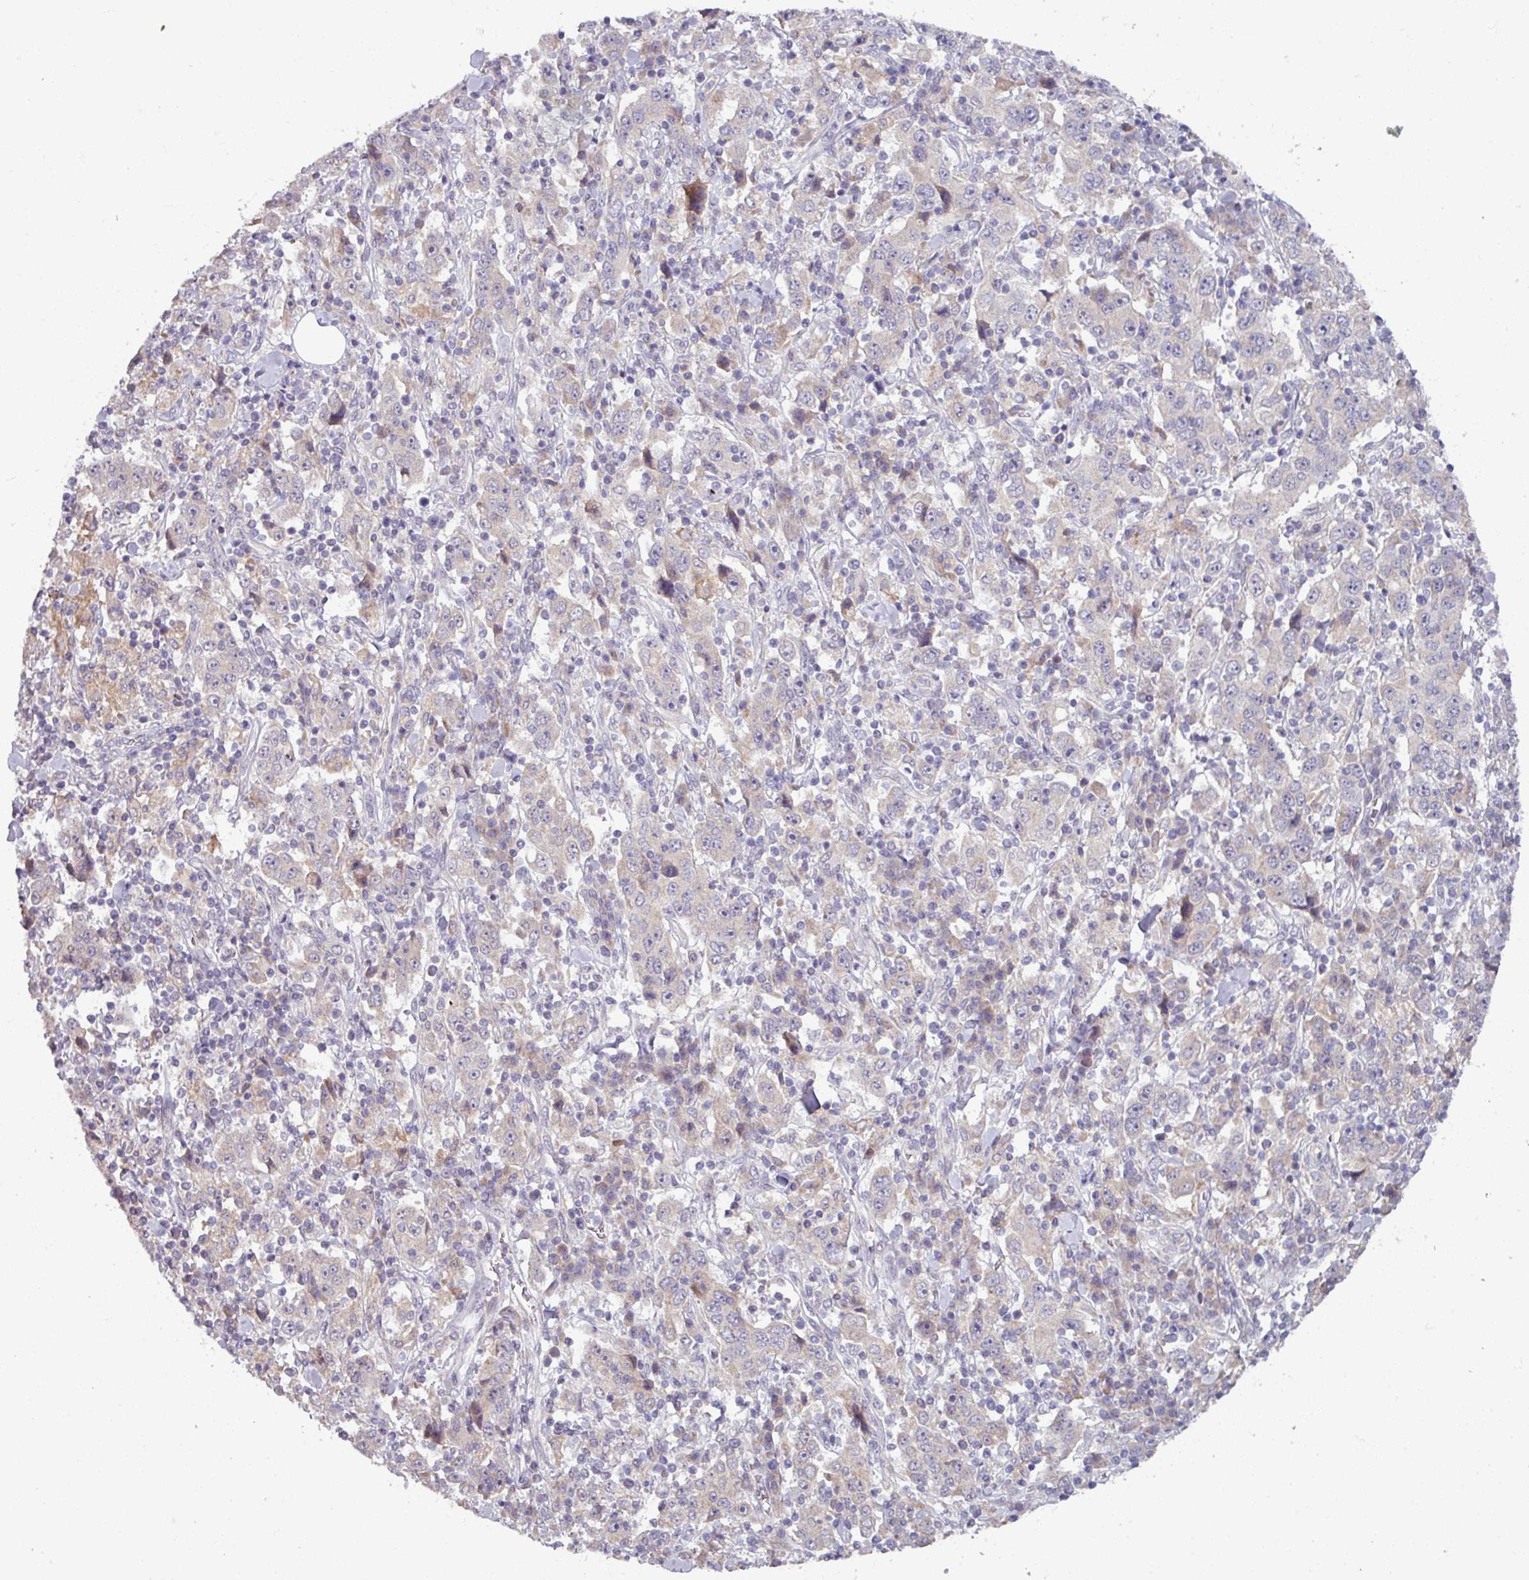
{"staining": {"intensity": "negative", "quantity": "none", "location": "none"}, "tissue": "stomach cancer", "cell_type": "Tumor cells", "image_type": "cancer", "snomed": [{"axis": "morphology", "description": "Normal tissue, NOS"}, {"axis": "morphology", "description": "Adenocarcinoma, NOS"}, {"axis": "topography", "description": "Stomach, upper"}, {"axis": "topography", "description": "Stomach"}], "caption": "Tumor cells show no significant protein positivity in stomach cancer (adenocarcinoma).", "gene": "OGFOD3", "patient": {"sex": "male", "age": 59}}